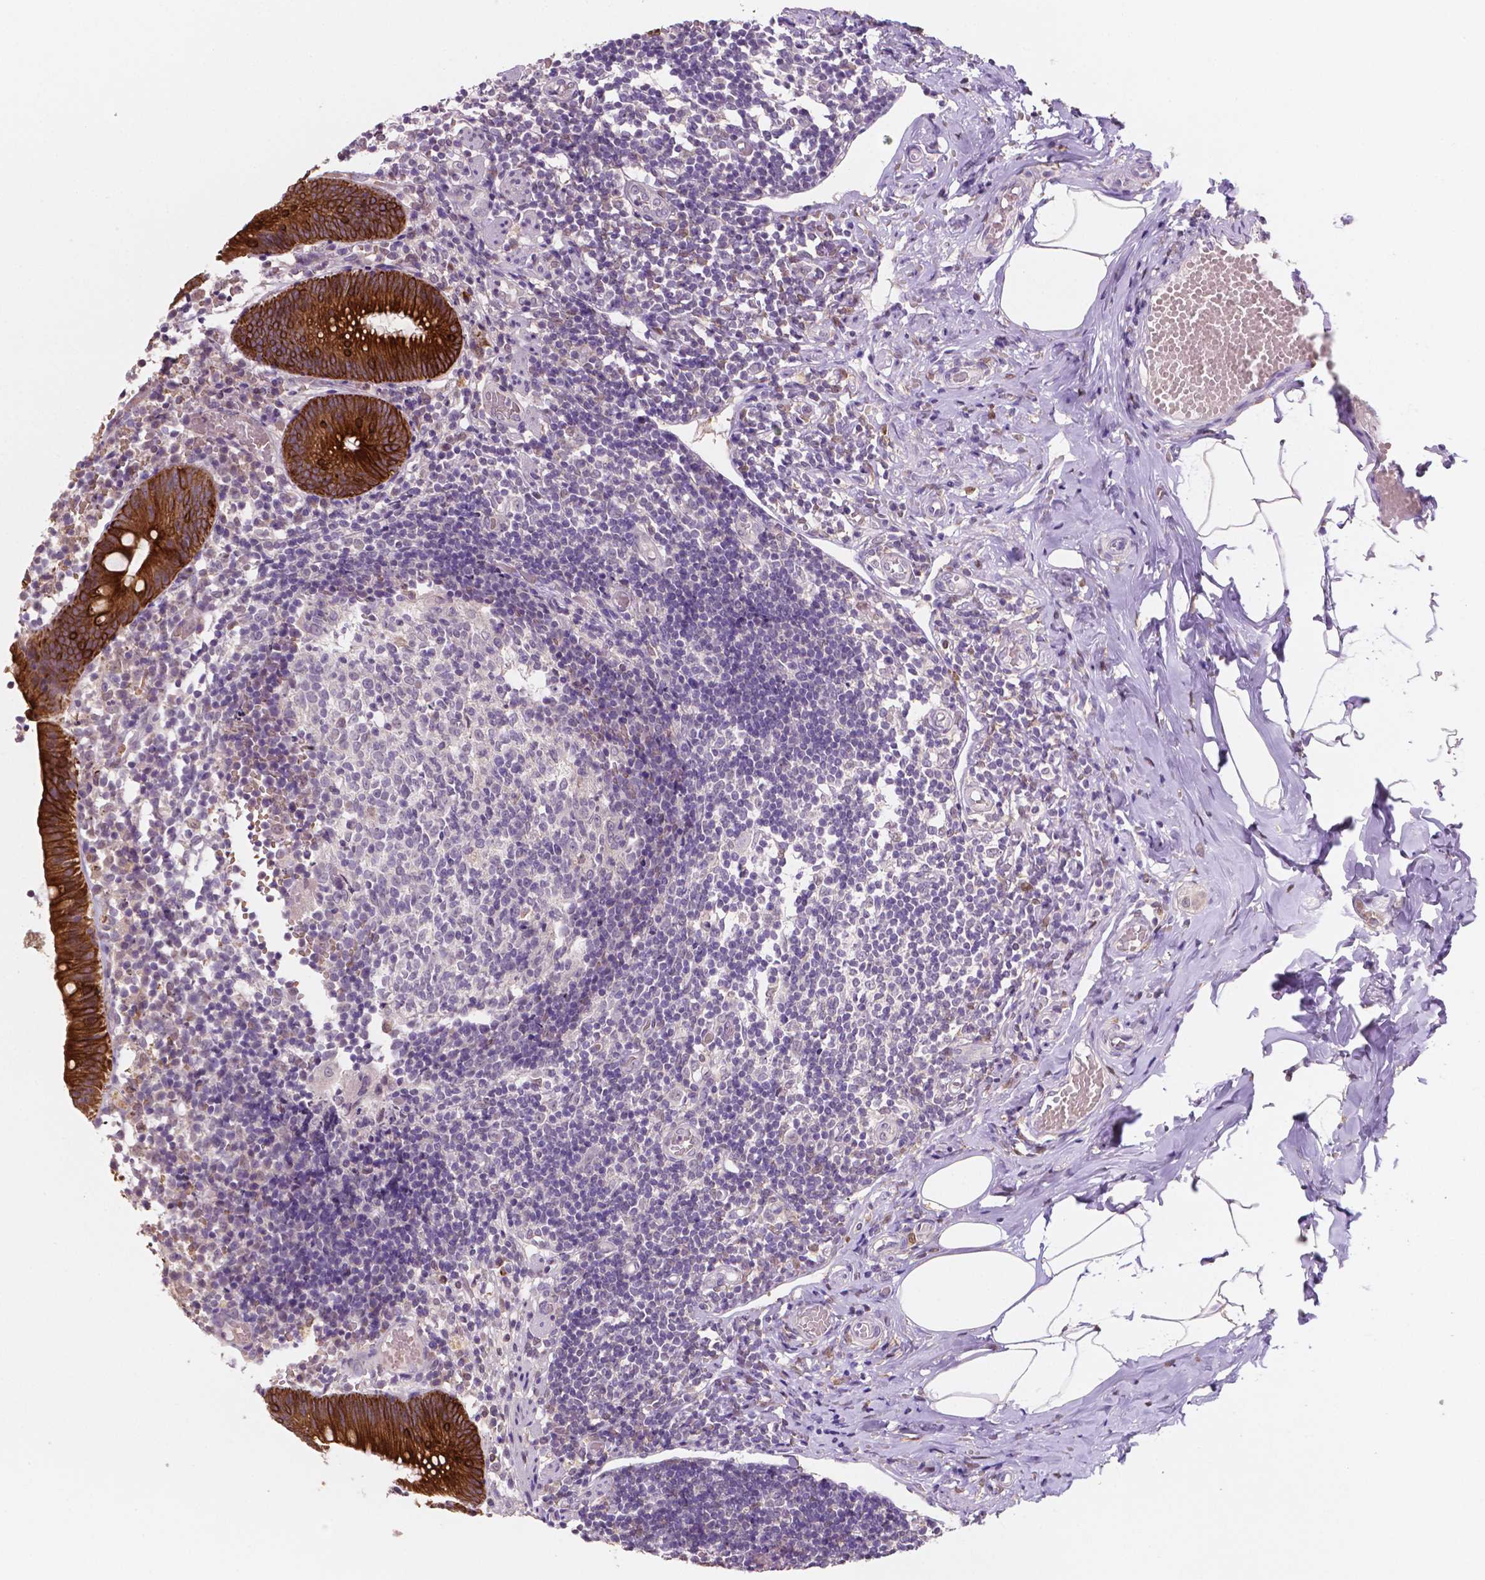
{"staining": {"intensity": "strong", "quantity": ">75%", "location": "cytoplasmic/membranous"}, "tissue": "appendix", "cell_type": "Glandular cells", "image_type": "normal", "snomed": [{"axis": "morphology", "description": "Normal tissue, NOS"}, {"axis": "topography", "description": "Appendix"}], "caption": "This histopathology image shows IHC staining of normal human appendix, with high strong cytoplasmic/membranous positivity in about >75% of glandular cells.", "gene": "SHLD3", "patient": {"sex": "female", "age": 32}}